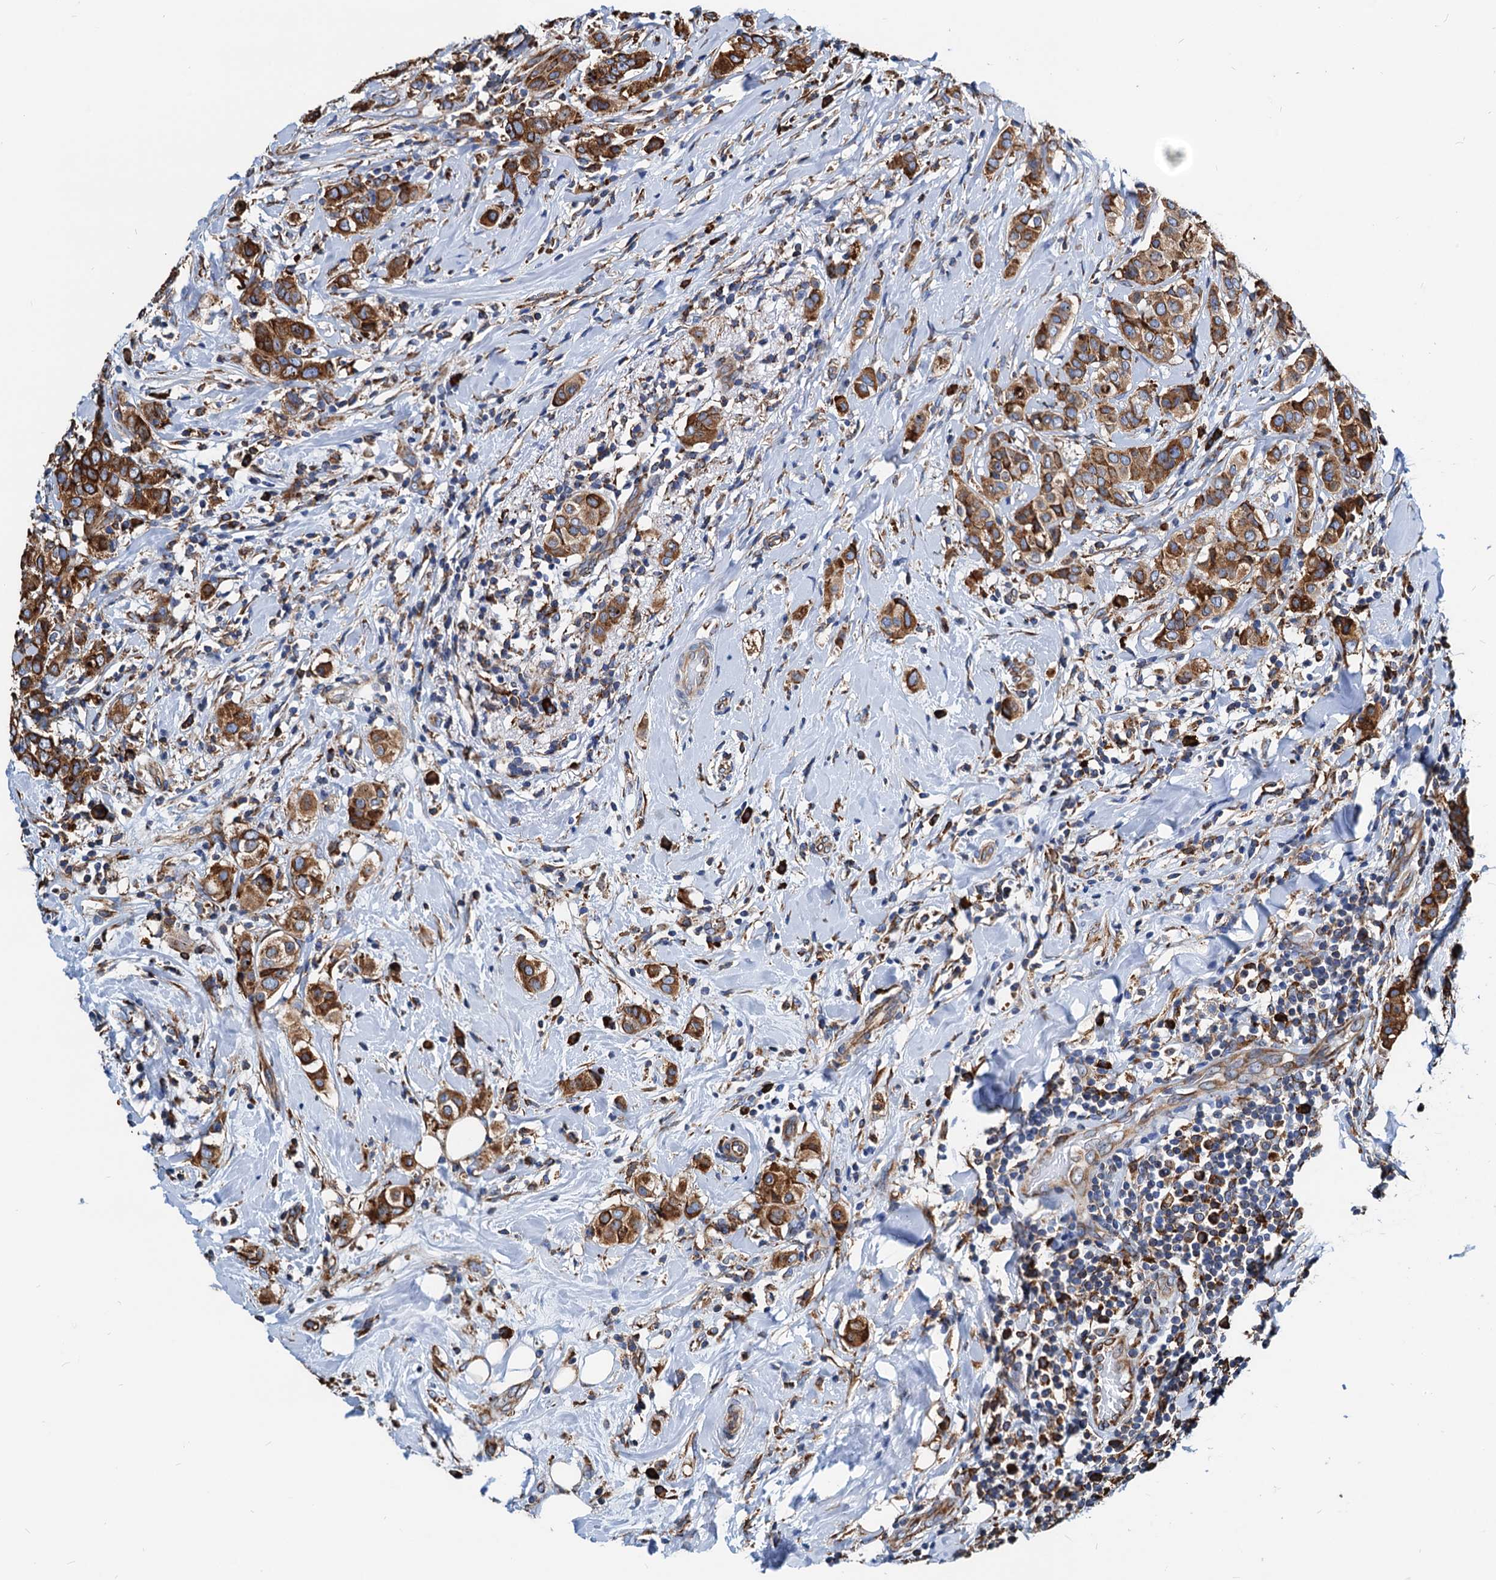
{"staining": {"intensity": "moderate", "quantity": ">75%", "location": "cytoplasmic/membranous"}, "tissue": "breast cancer", "cell_type": "Tumor cells", "image_type": "cancer", "snomed": [{"axis": "morphology", "description": "Lobular carcinoma"}, {"axis": "topography", "description": "Breast"}], "caption": "The histopathology image reveals staining of breast lobular carcinoma, revealing moderate cytoplasmic/membranous protein staining (brown color) within tumor cells.", "gene": "HSPA5", "patient": {"sex": "female", "age": 51}}